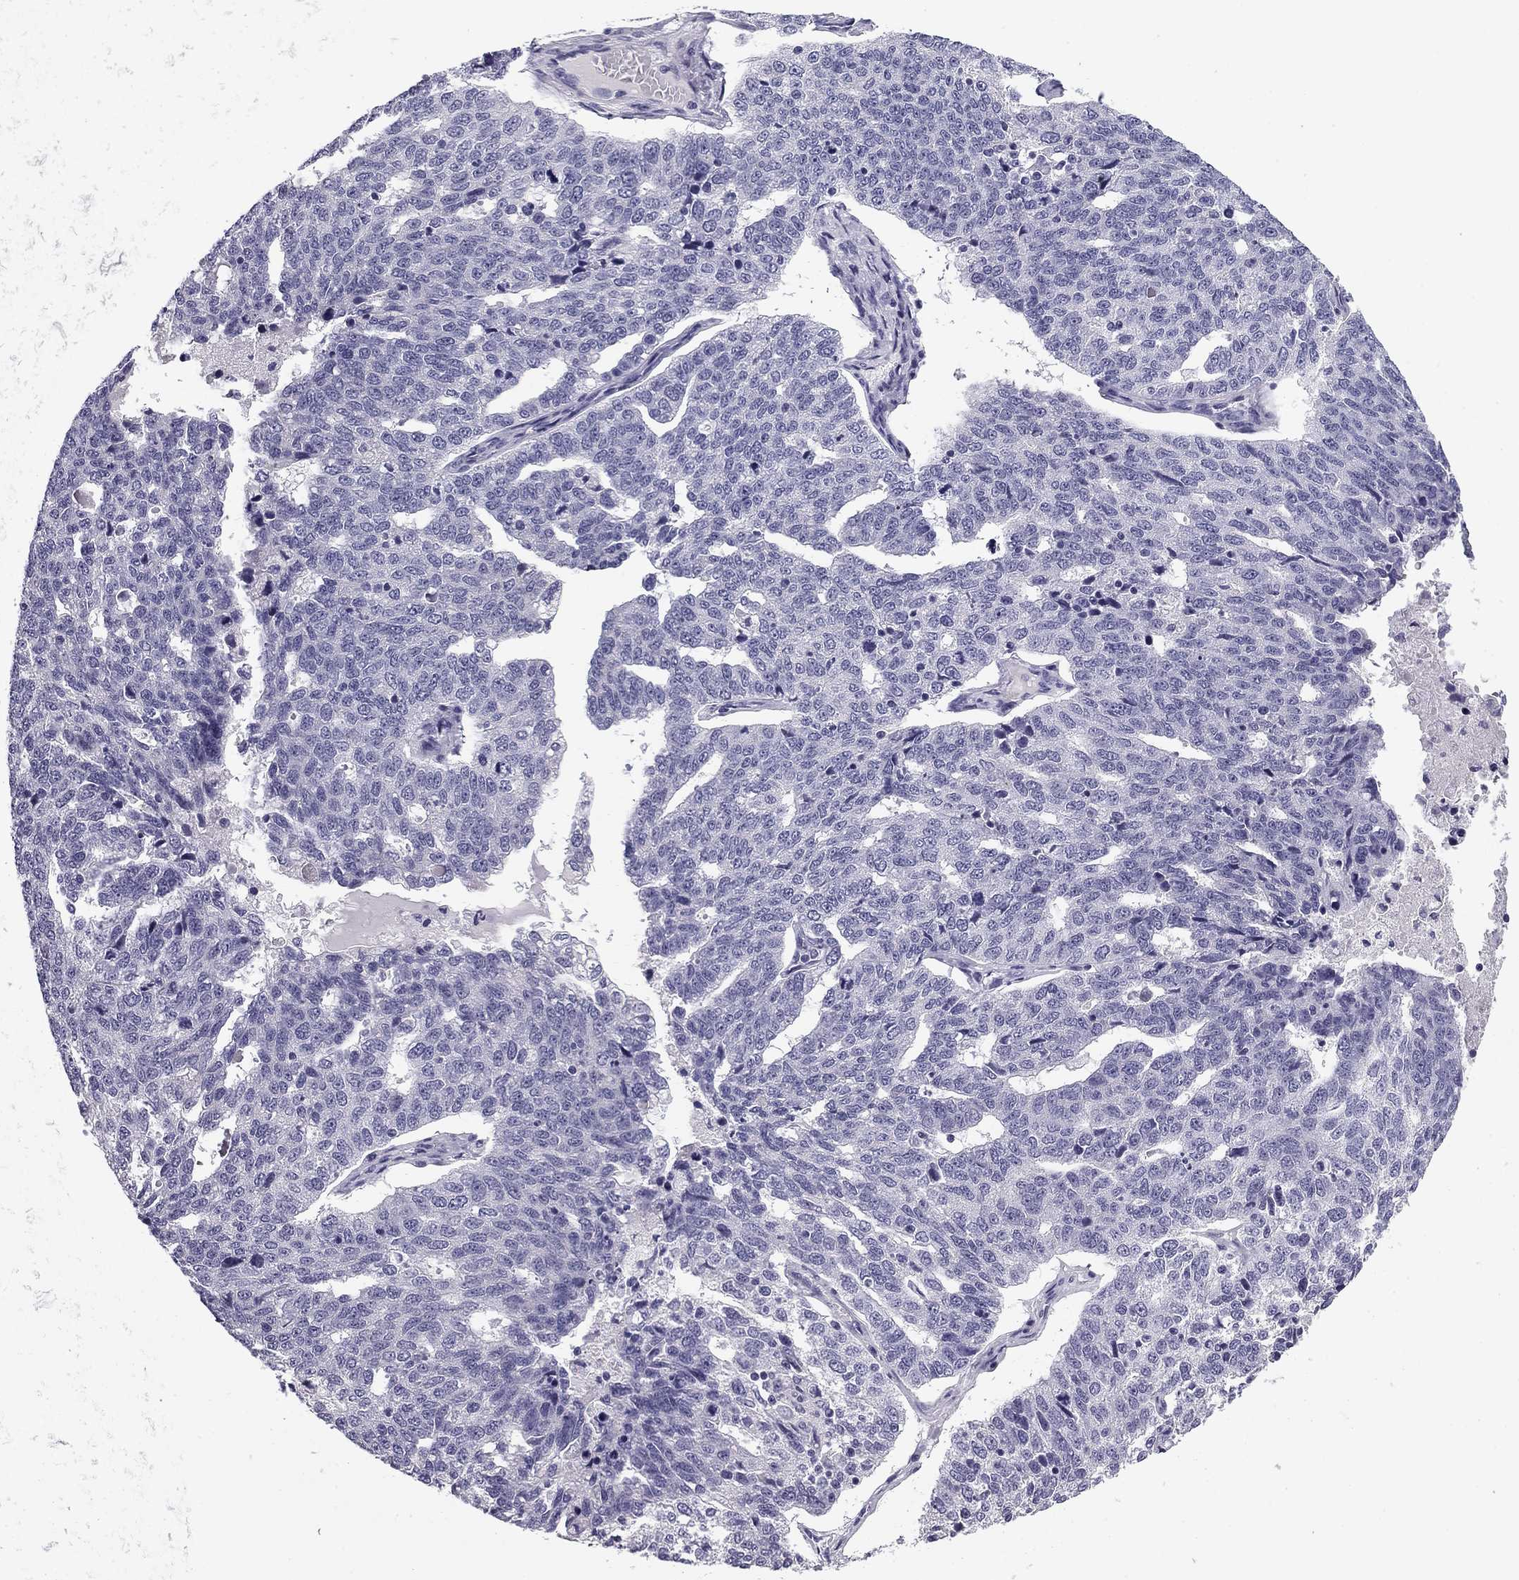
{"staining": {"intensity": "negative", "quantity": "none", "location": "none"}, "tissue": "ovarian cancer", "cell_type": "Tumor cells", "image_type": "cancer", "snomed": [{"axis": "morphology", "description": "Cystadenocarcinoma, serous, NOS"}, {"axis": "topography", "description": "Ovary"}], "caption": "A micrograph of human ovarian serous cystadenocarcinoma is negative for staining in tumor cells.", "gene": "FLNC", "patient": {"sex": "female", "age": 71}}